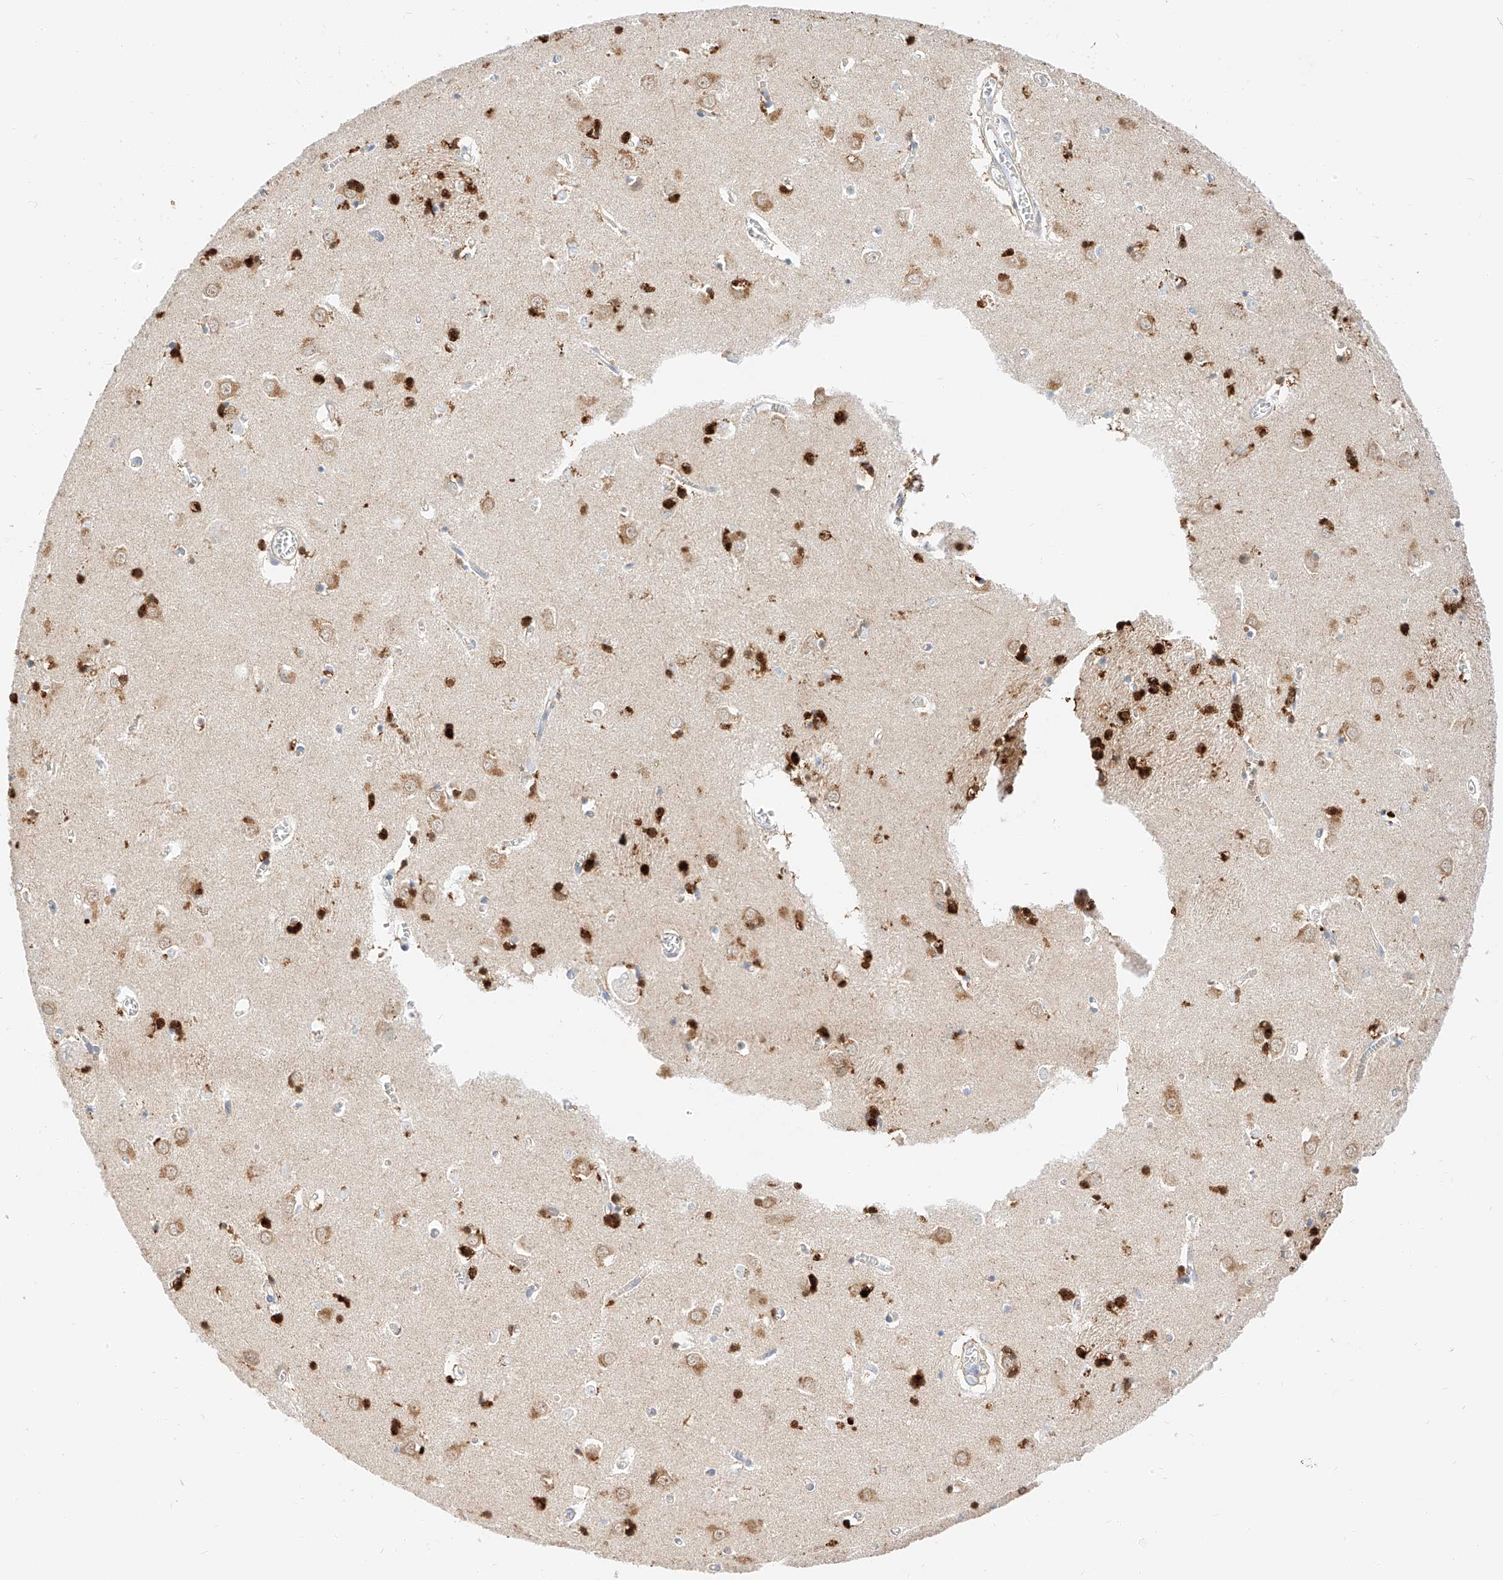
{"staining": {"intensity": "strong", "quantity": "25%-75%", "location": "cytoplasmic/membranous,nuclear"}, "tissue": "caudate", "cell_type": "Glial cells", "image_type": "normal", "snomed": [{"axis": "morphology", "description": "Normal tissue, NOS"}, {"axis": "topography", "description": "Lateral ventricle wall"}], "caption": "Brown immunohistochemical staining in benign caudate shows strong cytoplasmic/membranous,nuclear staining in about 25%-75% of glial cells. (Brightfield microscopy of DAB IHC at high magnification).", "gene": "MAP7", "patient": {"sex": "male", "age": 70}}